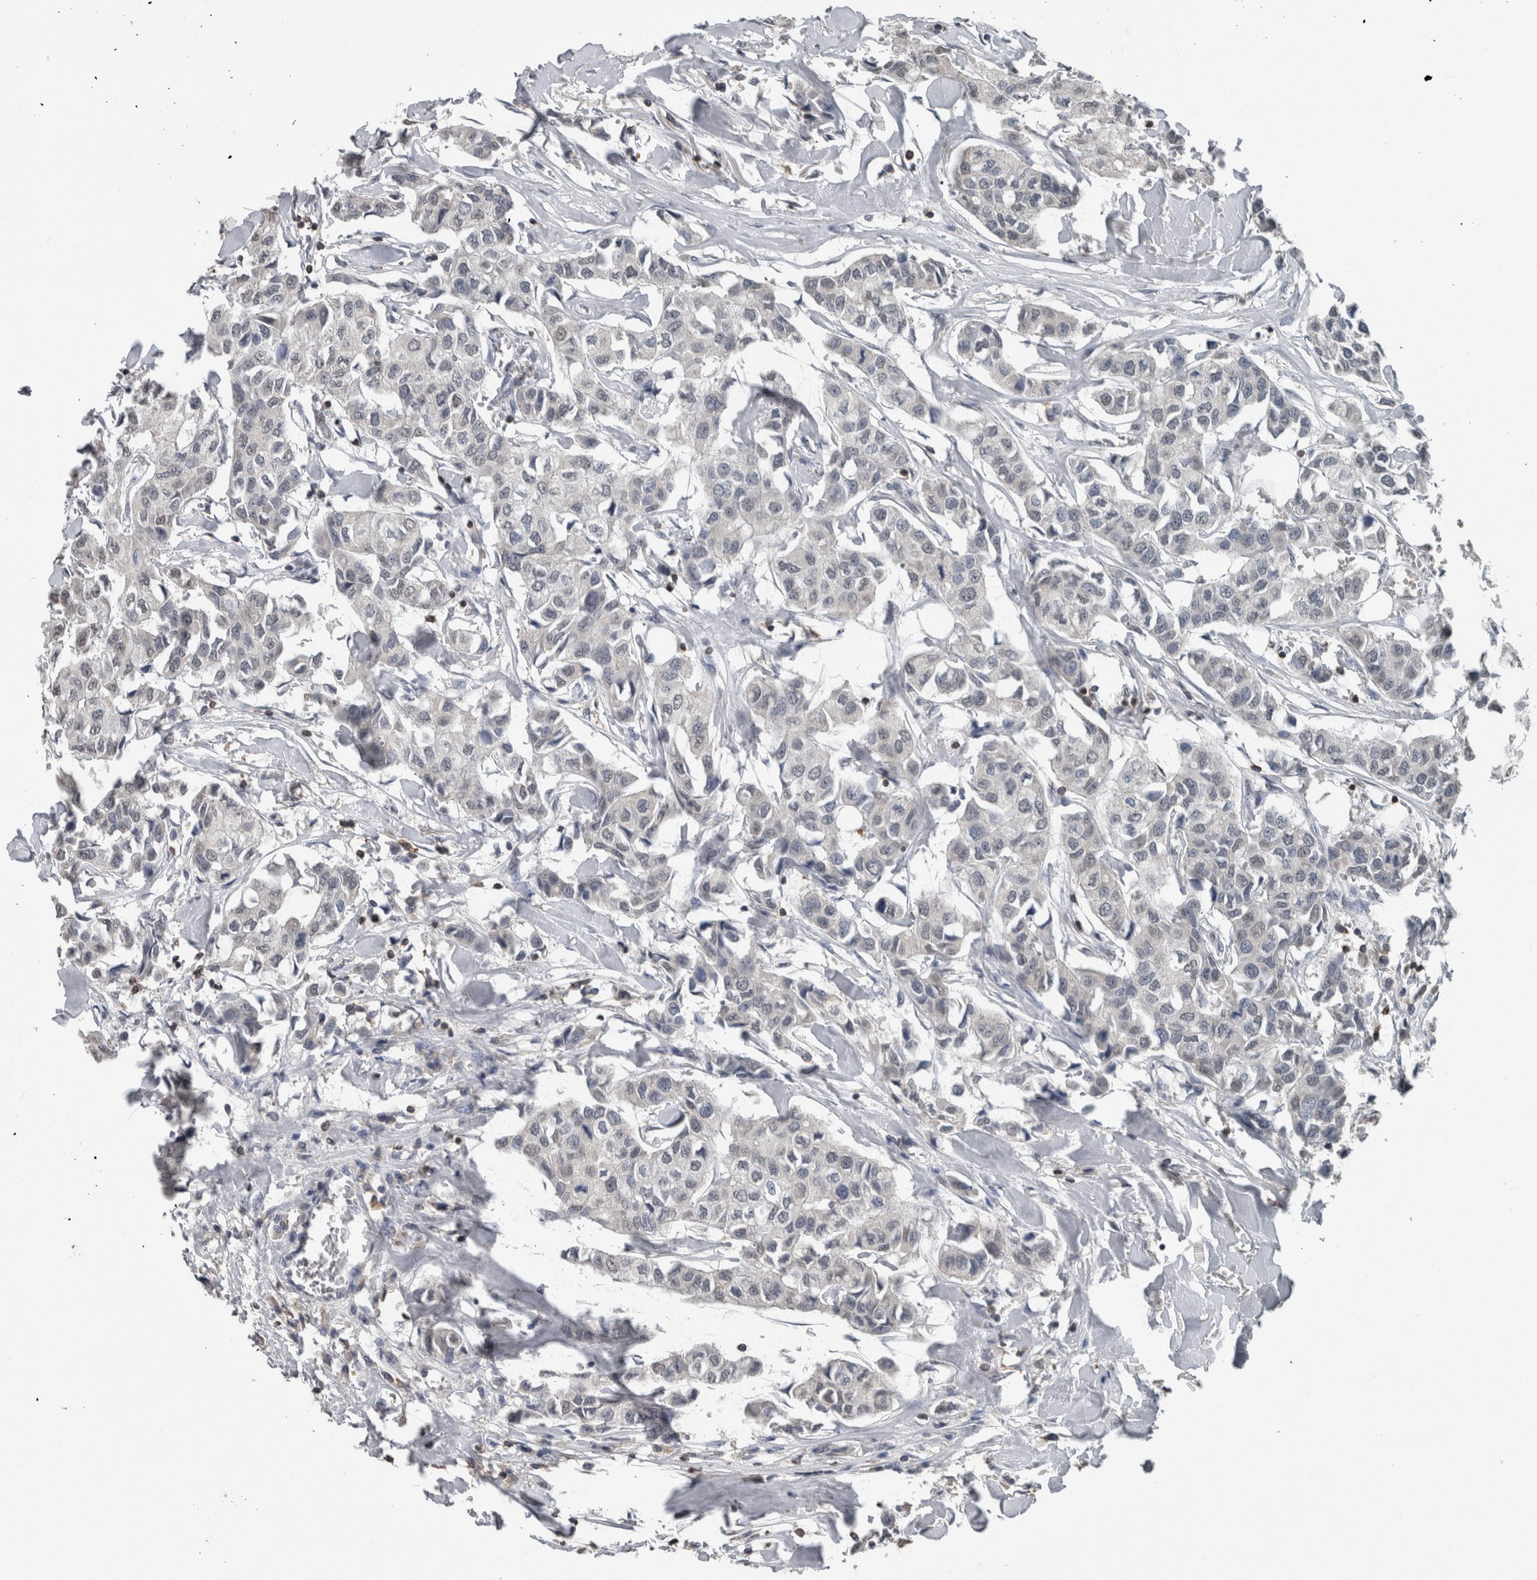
{"staining": {"intensity": "negative", "quantity": "none", "location": "none"}, "tissue": "breast cancer", "cell_type": "Tumor cells", "image_type": "cancer", "snomed": [{"axis": "morphology", "description": "Duct carcinoma"}, {"axis": "topography", "description": "Breast"}], "caption": "Intraductal carcinoma (breast) was stained to show a protein in brown. There is no significant expression in tumor cells.", "gene": "MAFF", "patient": {"sex": "female", "age": 80}}